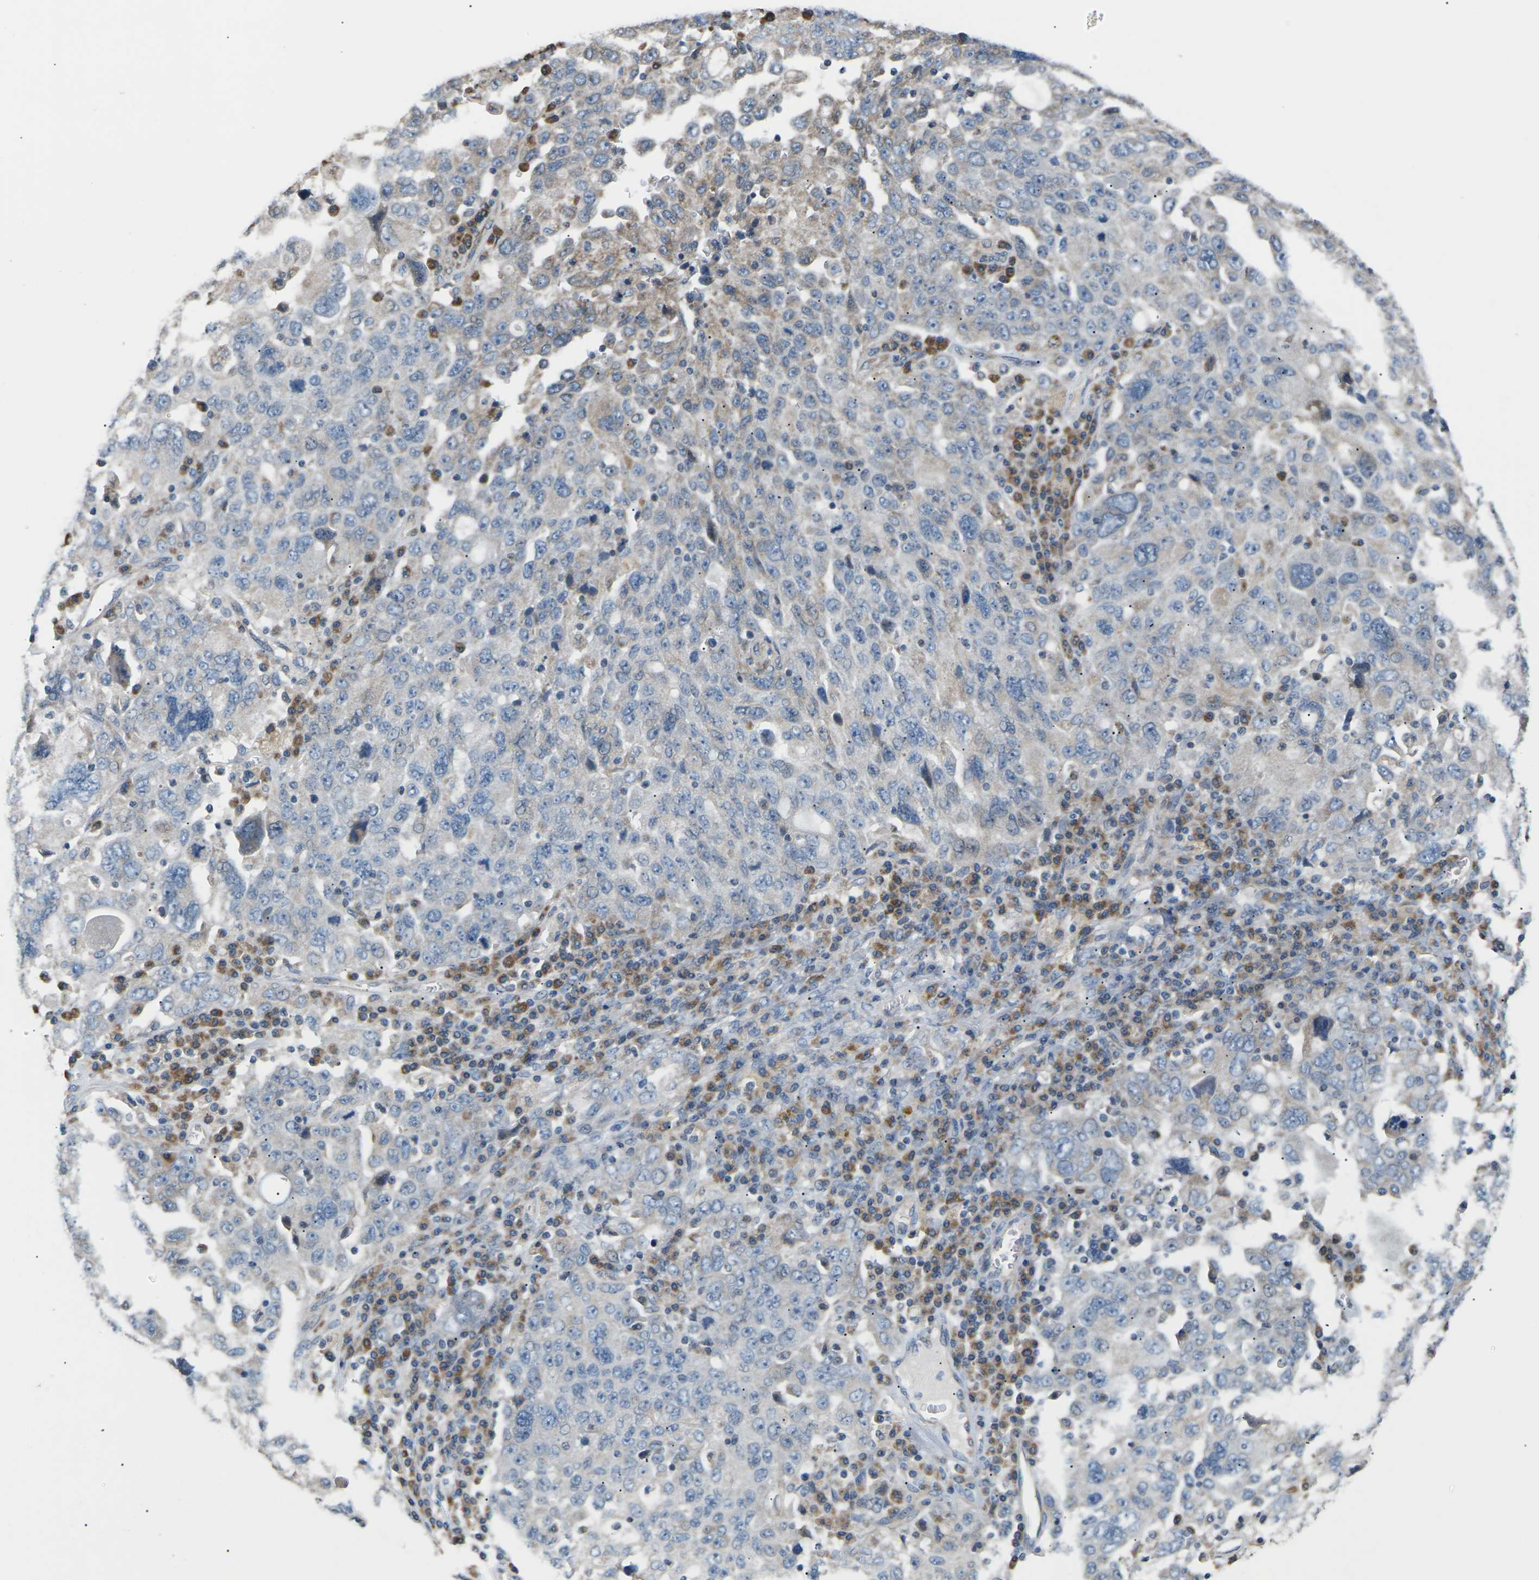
{"staining": {"intensity": "negative", "quantity": "none", "location": "none"}, "tissue": "ovarian cancer", "cell_type": "Tumor cells", "image_type": "cancer", "snomed": [{"axis": "morphology", "description": "Carcinoma, endometroid"}, {"axis": "topography", "description": "Ovary"}], "caption": "Immunohistochemistry of ovarian cancer (endometroid carcinoma) exhibits no positivity in tumor cells.", "gene": "KLHDC8B", "patient": {"sex": "female", "age": 62}}